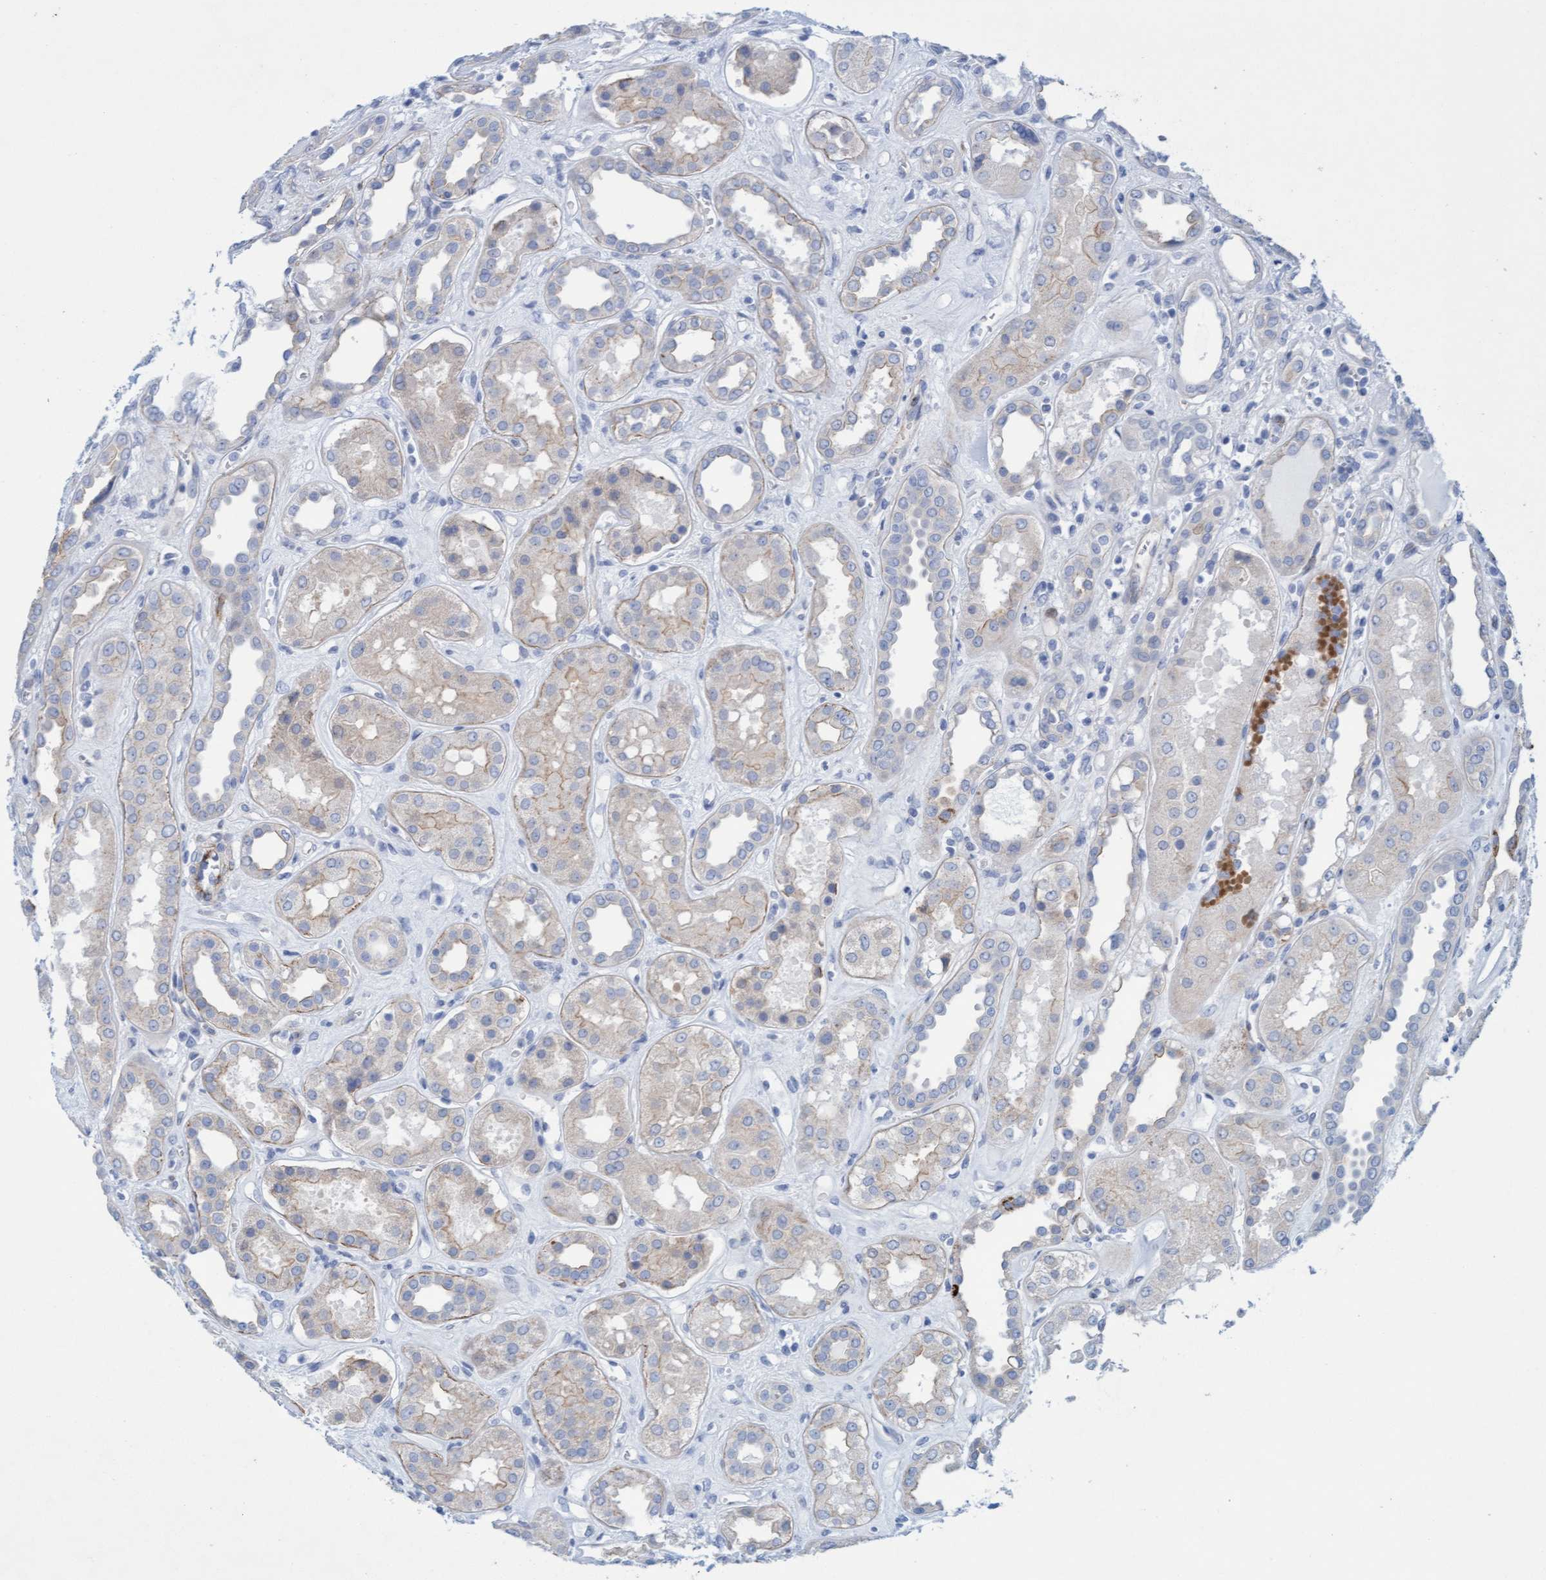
{"staining": {"intensity": "negative", "quantity": "none", "location": "none"}, "tissue": "kidney", "cell_type": "Cells in glomeruli", "image_type": "normal", "snomed": [{"axis": "morphology", "description": "Normal tissue, NOS"}, {"axis": "topography", "description": "Kidney"}], "caption": "Benign kidney was stained to show a protein in brown. There is no significant staining in cells in glomeruli. Nuclei are stained in blue.", "gene": "MTFR1", "patient": {"sex": "male", "age": 59}}